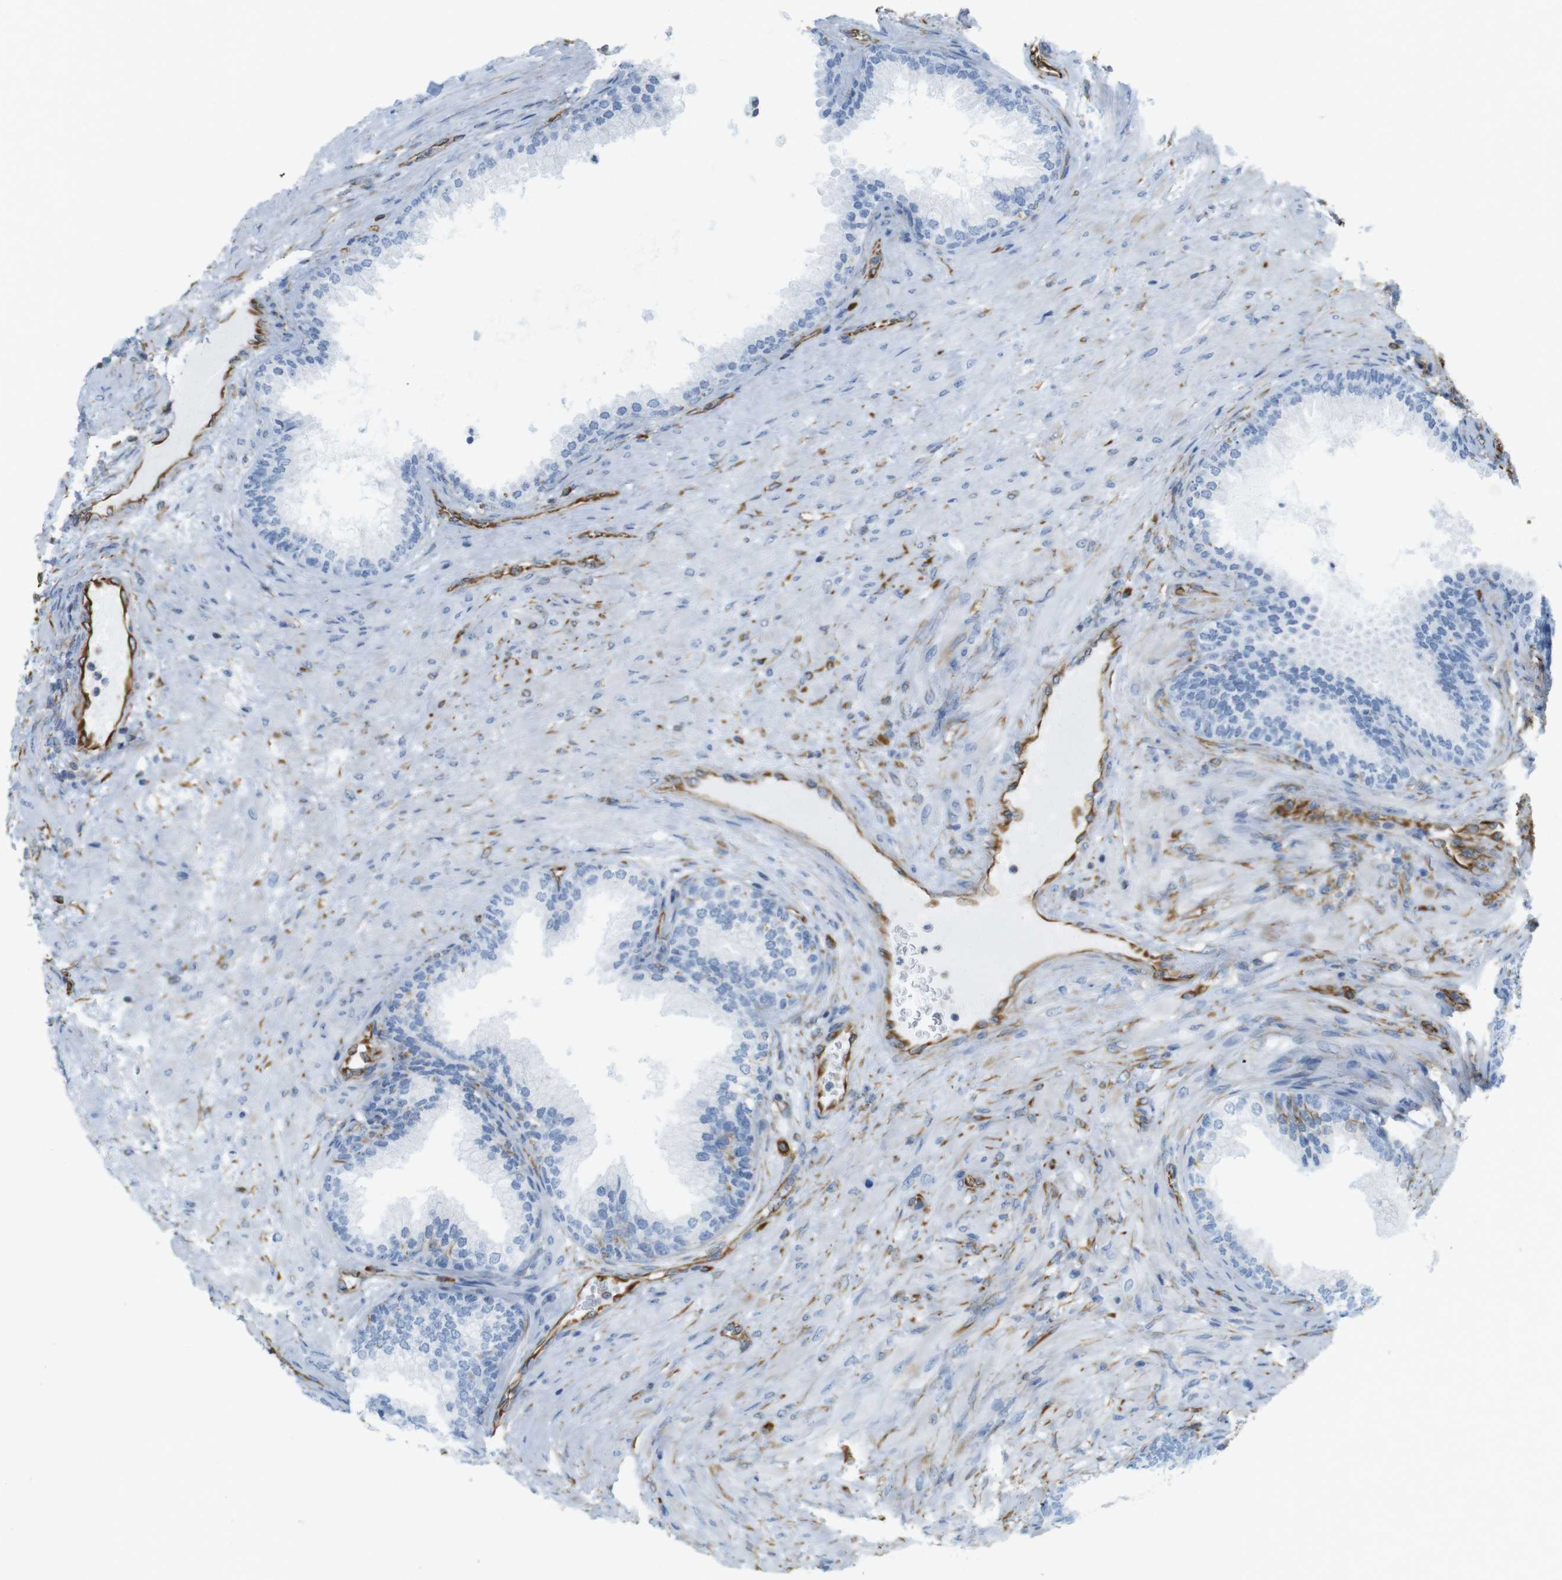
{"staining": {"intensity": "negative", "quantity": "none", "location": "none"}, "tissue": "prostate", "cell_type": "Glandular cells", "image_type": "normal", "snomed": [{"axis": "morphology", "description": "Normal tissue, NOS"}, {"axis": "topography", "description": "Prostate"}], "caption": "The image shows no staining of glandular cells in benign prostate.", "gene": "MS4A10", "patient": {"sex": "male", "age": 76}}